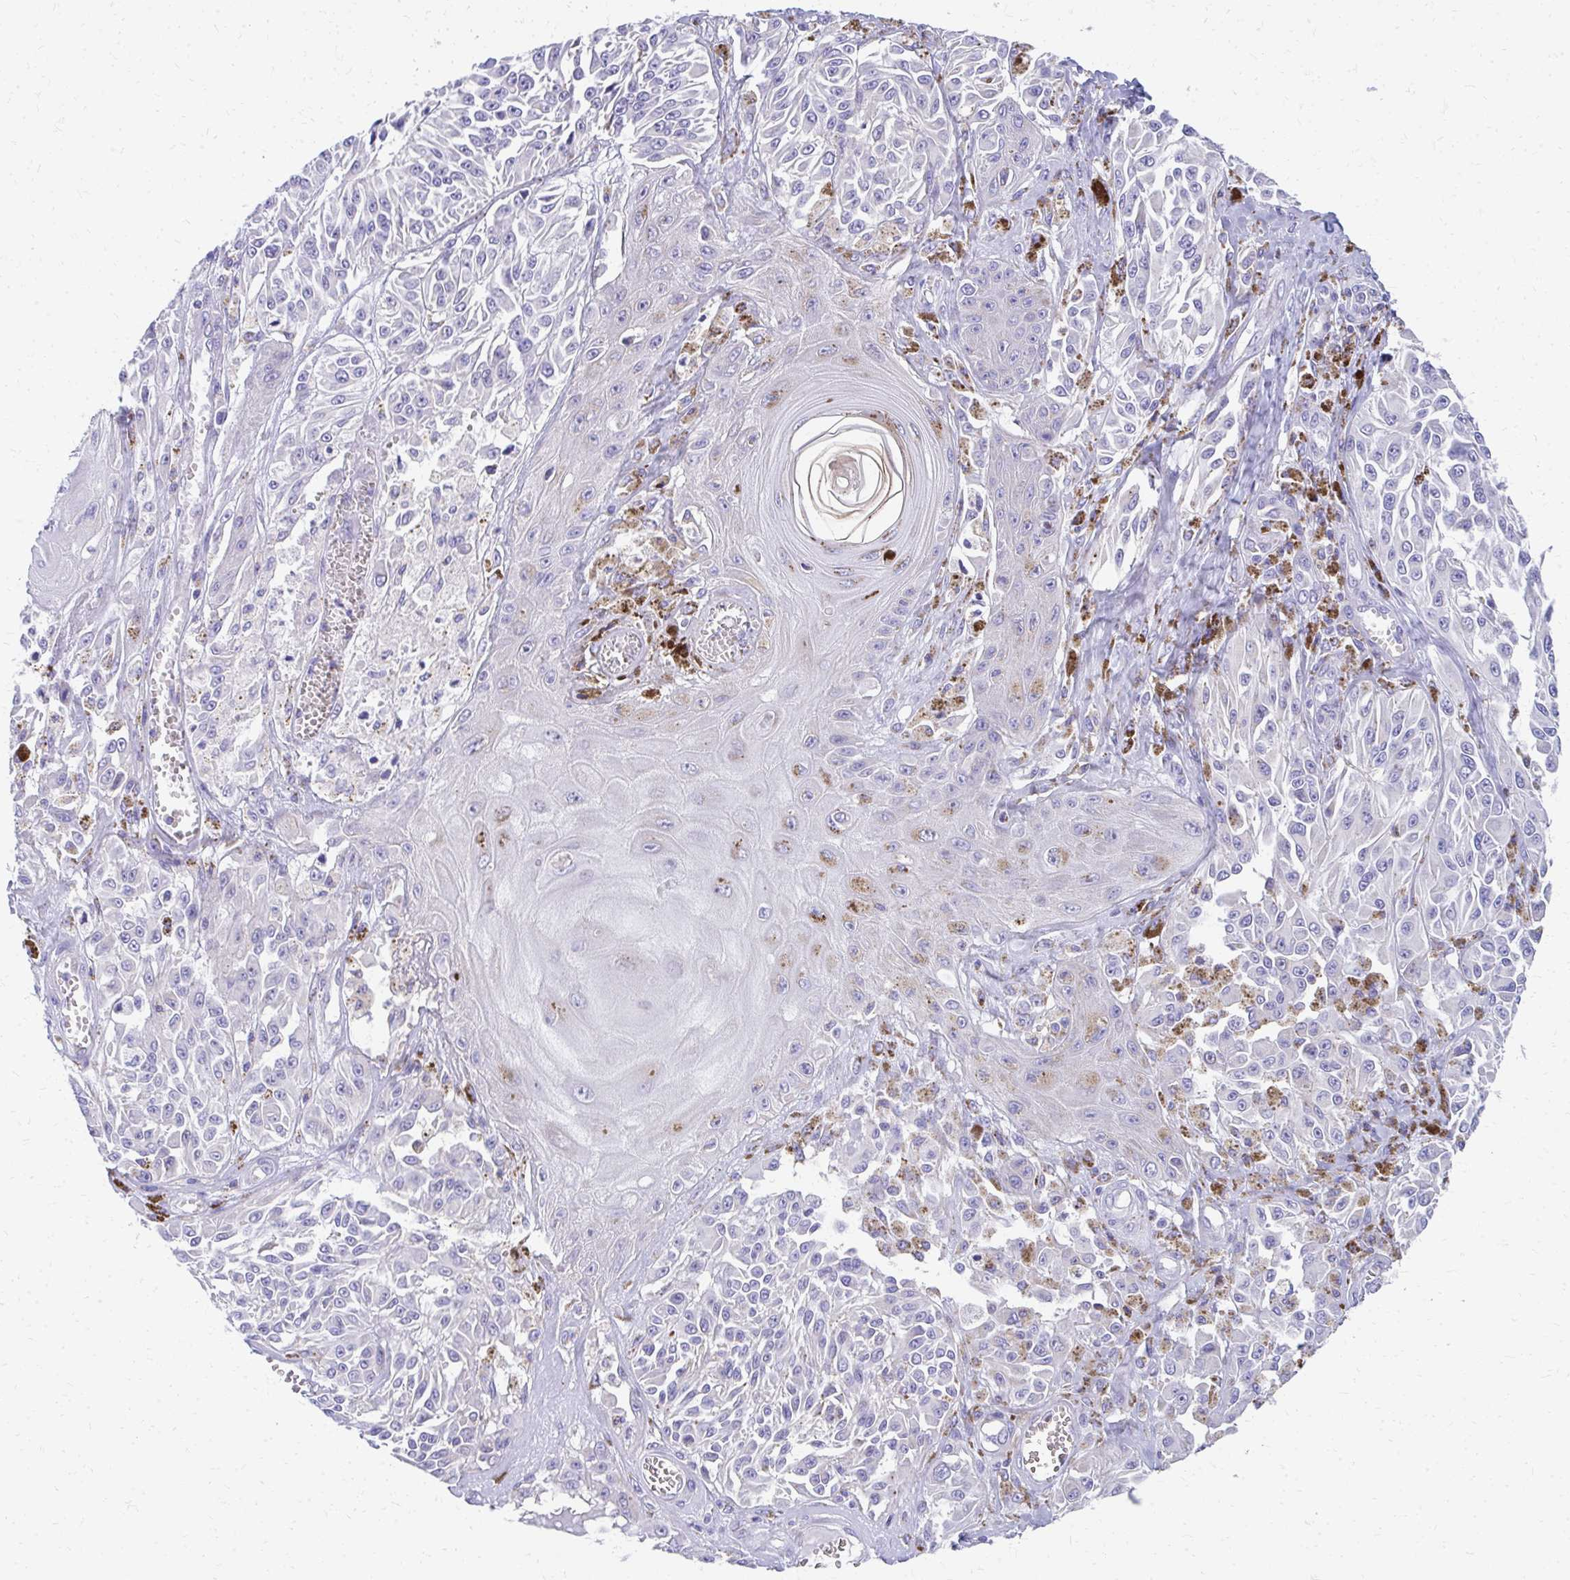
{"staining": {"intensity": "negative", "quantity": "none", "location": "none"}, "tissue": "melanoma", "cell_type": "Tumor cells", "image_type": "cancer", "snomed": [{"axis": "morphology", "description": "Malignant melanoma, NOS"}, {"axis": "topography", "description": "Skin"}], "caption": "A high-resolution image shows IHC staining of malignant melanoma, which shows no significant expression in tumor cells.", "gene": "IL37", "patient": {"sex": "male", "age": 94}}